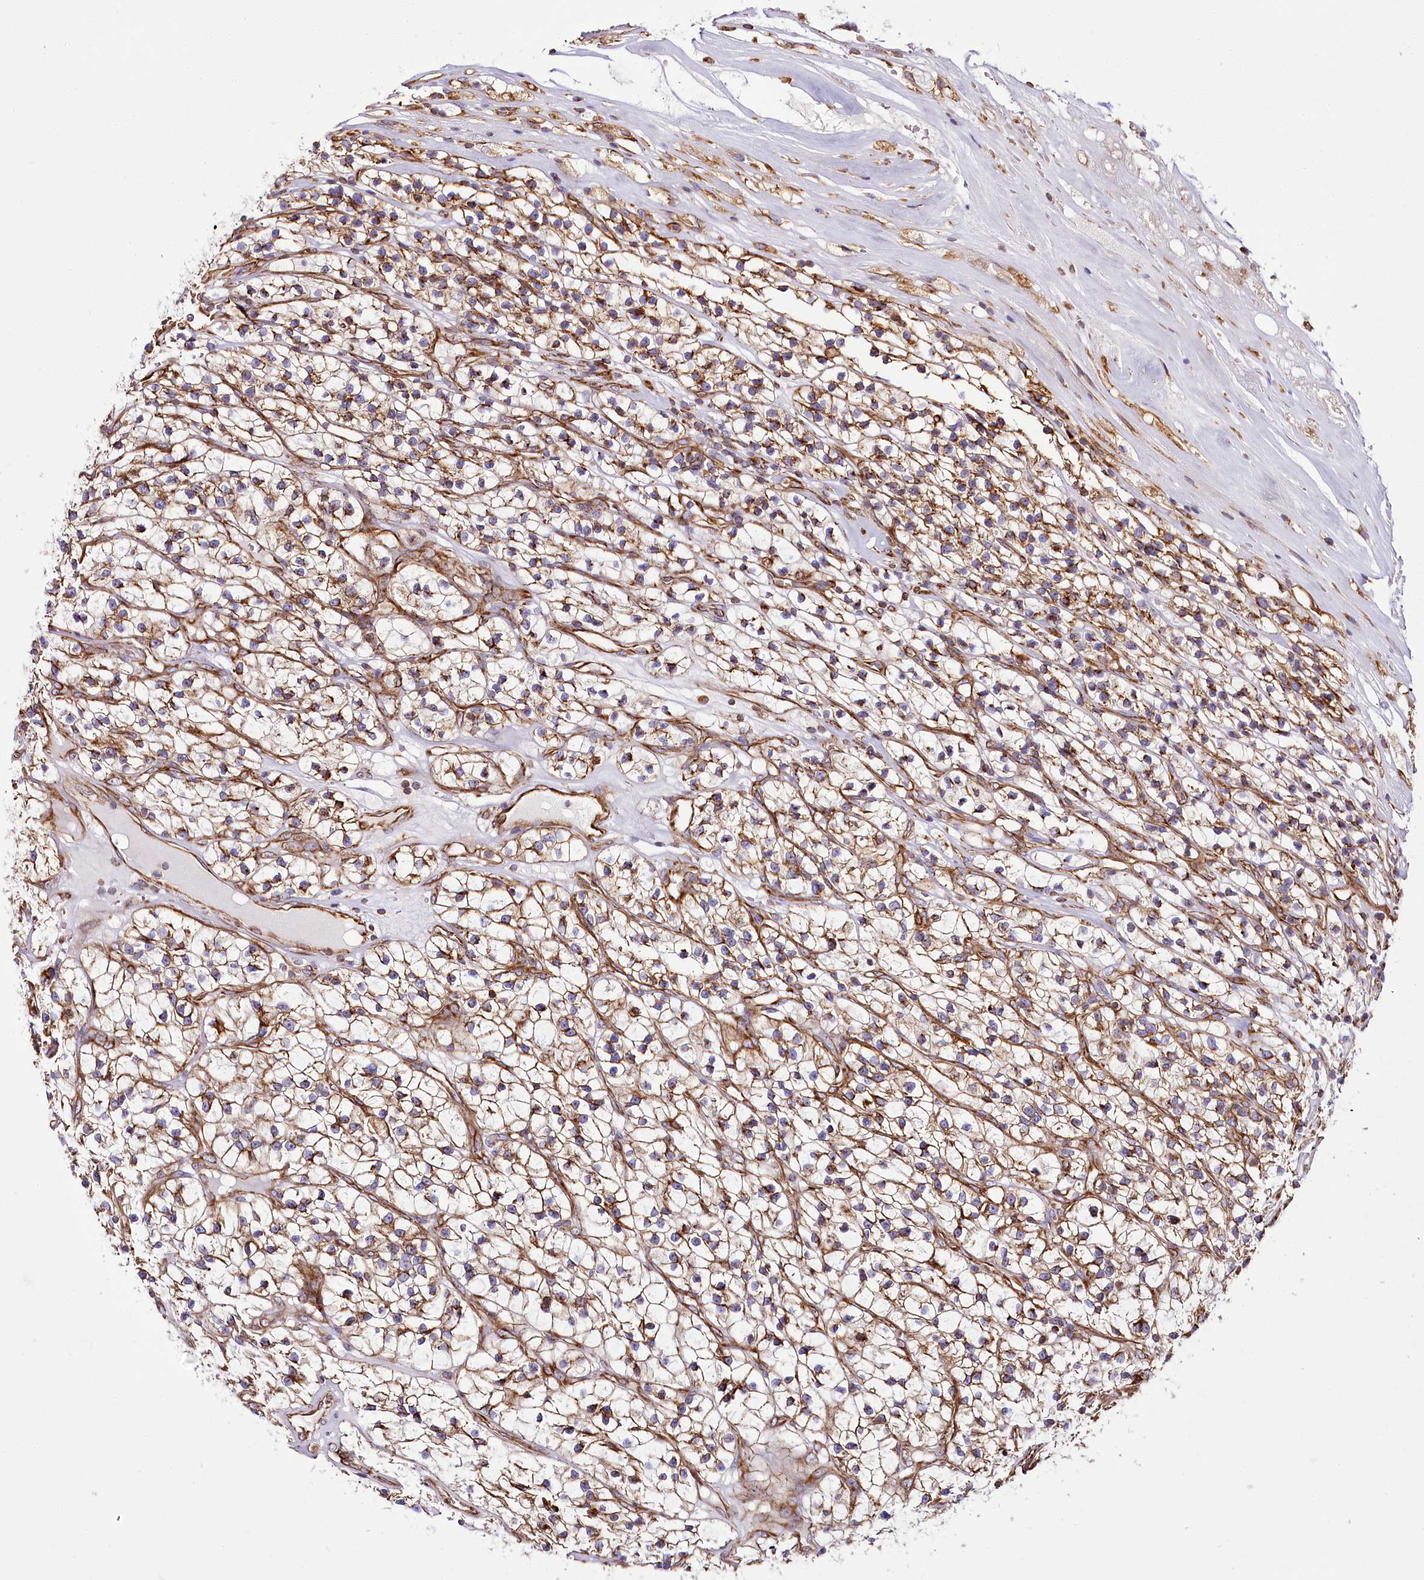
{"staining": {"intensity": "weak", "quantity": ">75%", "location": "cytoplasmic/membranous"}, "tissue": "renal cancer", "cell_type": "Tumor cells", "image_type": "cancer", "snomed": [{"axis": "morphology", "description": "Adenocarcinoma, NOS"}, {"axis": "topography", "description": "Kidney"}], "caption": "About >75% of tumor cells in human adenocarcinoma (renal) exhibit weak cytoplasmic/membranous protein staining as visualized by brown immunohistochemical staining.", "gene": "THUMPD3", "patient": {"sex": "female", "age": 57}}